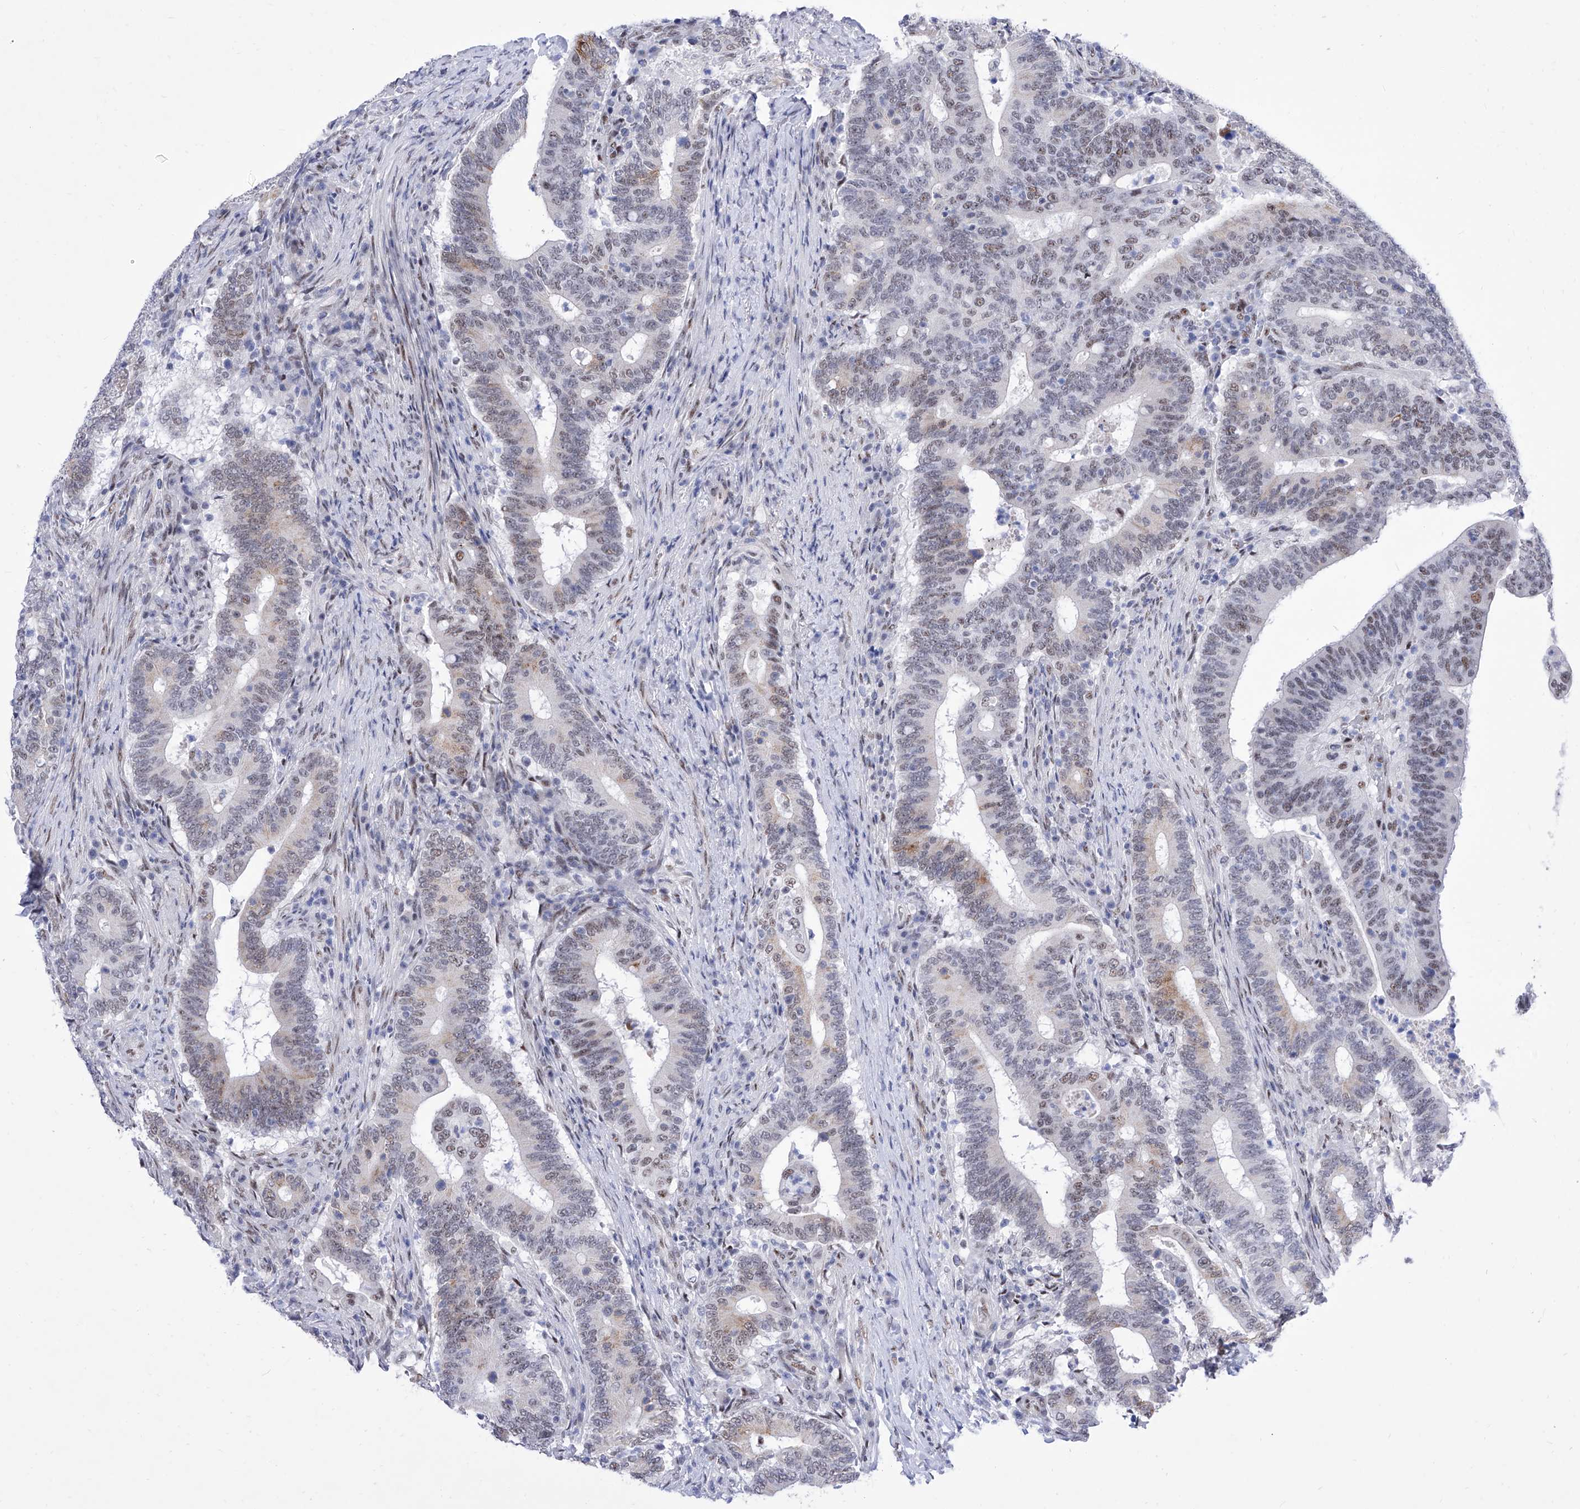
{"staining": {"intensity": "moderate", "quantity": "<25%", "location": "cytoplasmic/membranous,nuclear"}, "tissue": "colorectal cancer", "cell_type": "Tumor cells", "image_type": "cancer", "snomed": [{"axis": "morphology", "description": "Adenocarcinoma, NOS"}, {"axis": "topography", "description": "Colon"}], "caption": "DAB (3,3'-diaminobenzidine) immunohistochemical staining of human colorectal cancer shows moderate cytoplasmic/membranous and nuclear protein positivity in about <25% of tumor cells.", "gene": "ATN1", "patient": {"sex": "female", "age": 66}}